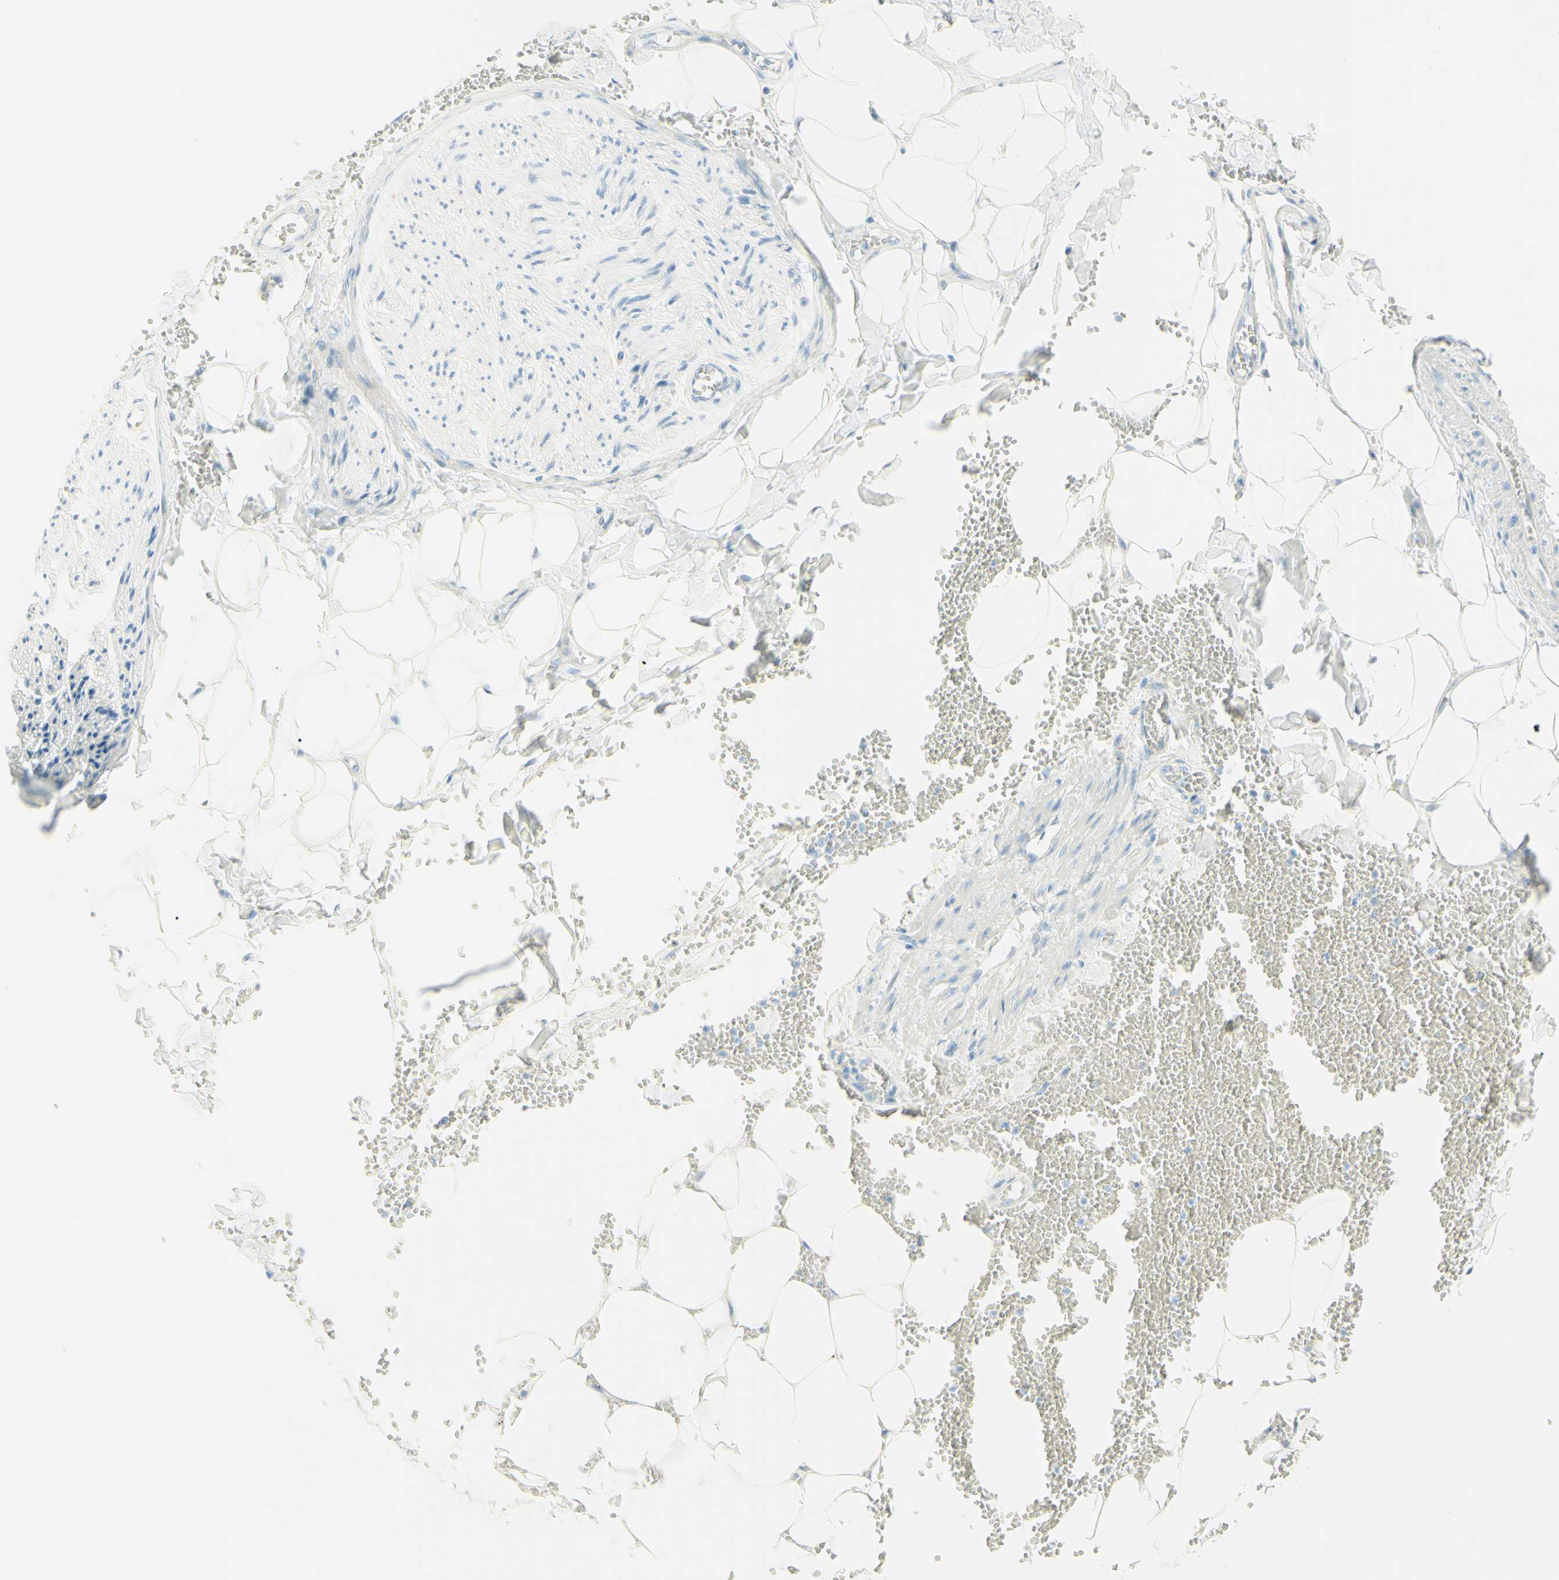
{"staining": {"intensity": "negative", "quantity": "none", "location": "none"}, "tissue": "adipose tissue", "cell_type": "Adipocytes", "image_type": "normal", "snomed": [{"axis": "morphology", "description": "Normal tissue, NOS"}, {"axis": "topography", "description": "Adipose tissue"}, {"axis": "topography", "description": "Peripheral nerve tissue"}], "caption": "The IHC micrograph has no significant positivity in adipocytes of adipose tissue. (Immunohistochemistry (ihc), brightfield microscopy, high magnification).", "gene": "TMEM132D", "patient": {"sex": "male", "age": 52}}